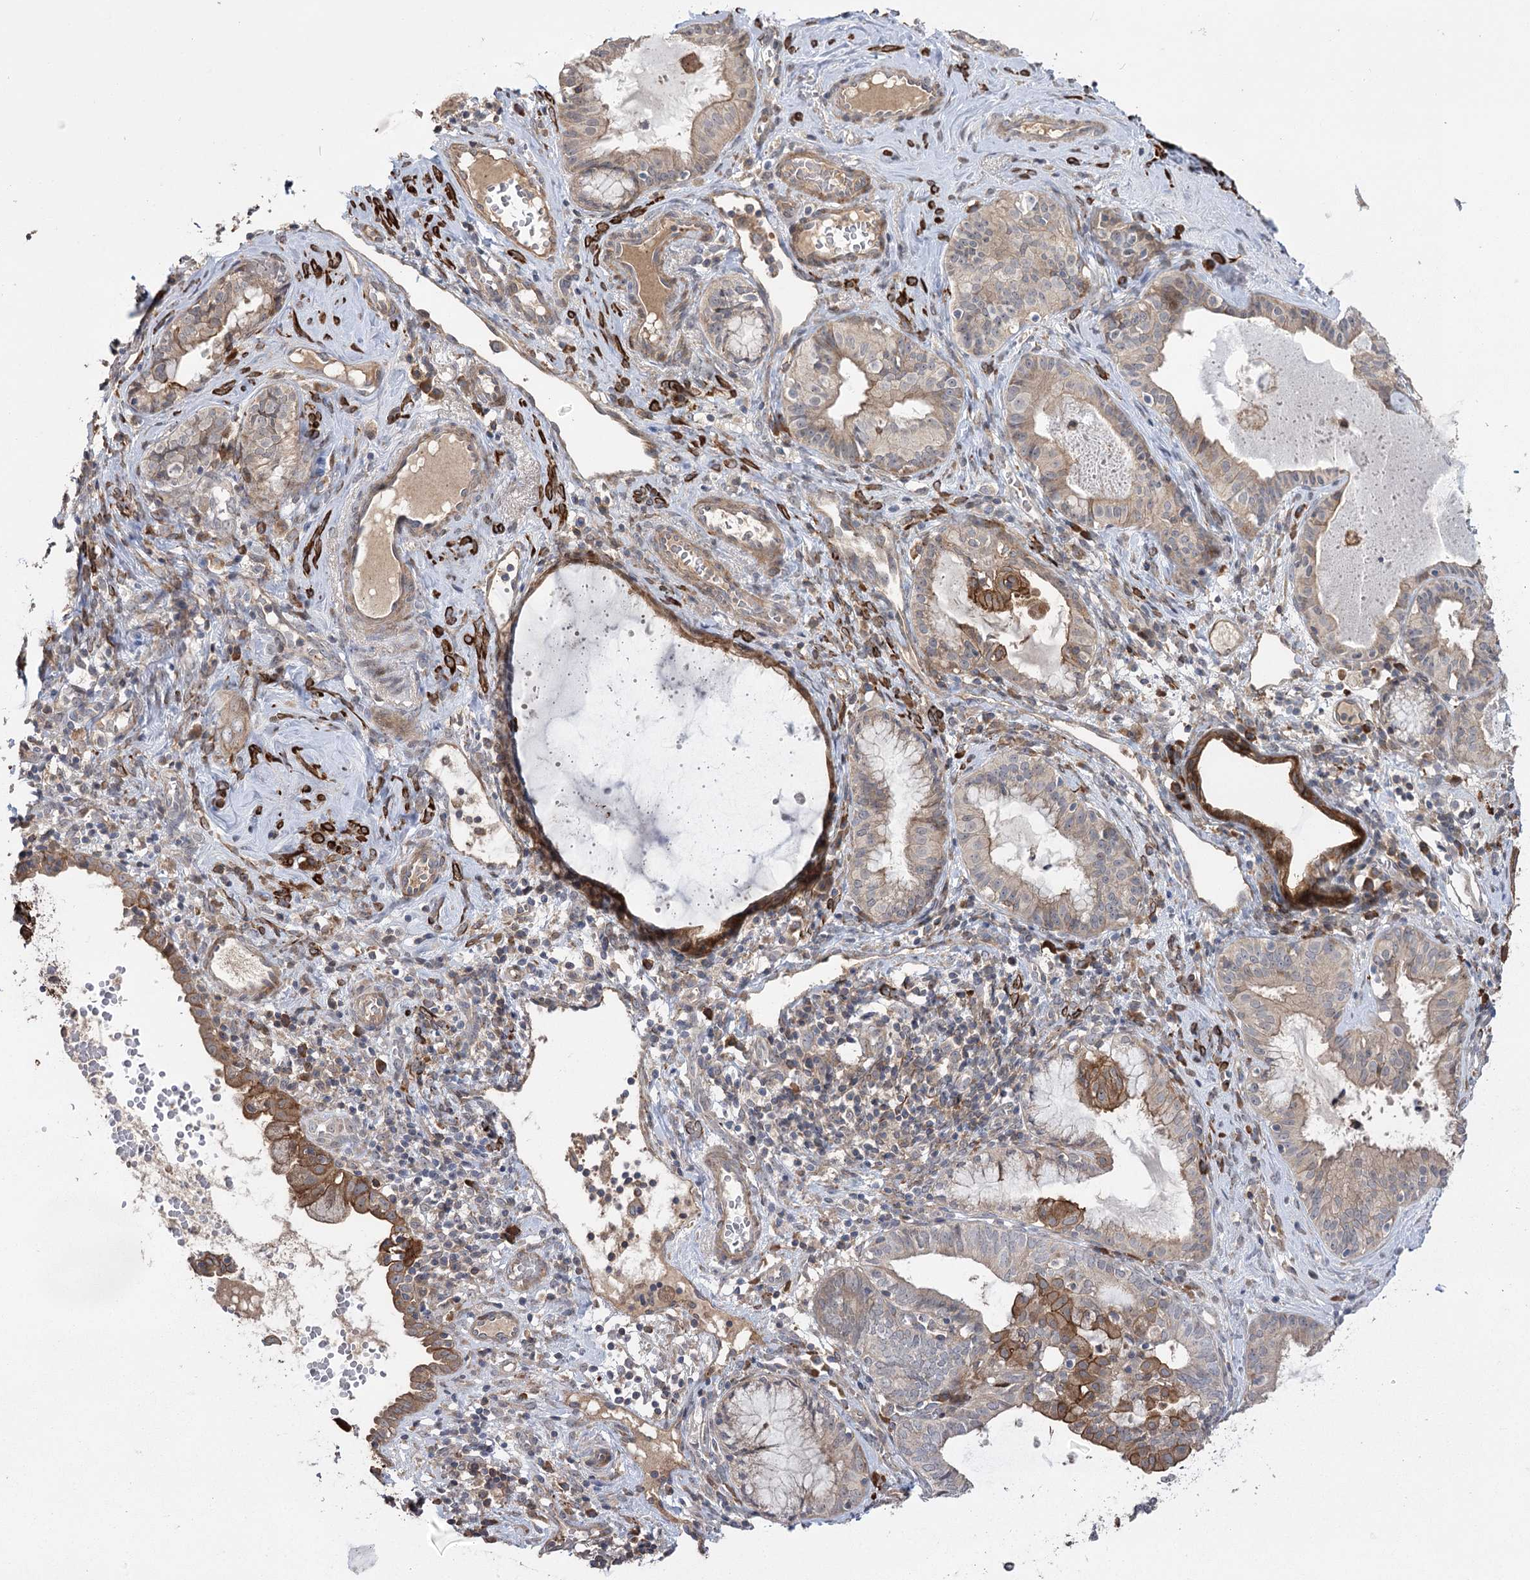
{"staining": {"intensity": "moderate", "quantity": "25%-75%", "location": "cytoplasmic/membranous"}, "tissue": "endometrial cancer", "cell_type": "Tumor cells", "image_type": "cancer", "snomed": [{"axis": "morphology", "description": "Adenocarcinoma, NOS"}, {"axis": "topography", "description": "Endometrium"}], "caption": "Endometrial cancer (adenocarcinoma) tissue reveals moderate cytoplasmic/membranous staining in approximately 25%-75% of tumor cells, visualized by immunohistochemistry. Nuclei are stained in blue.", "gene": "KCNN2", "patient": {"sex": "female", "age": 79}}